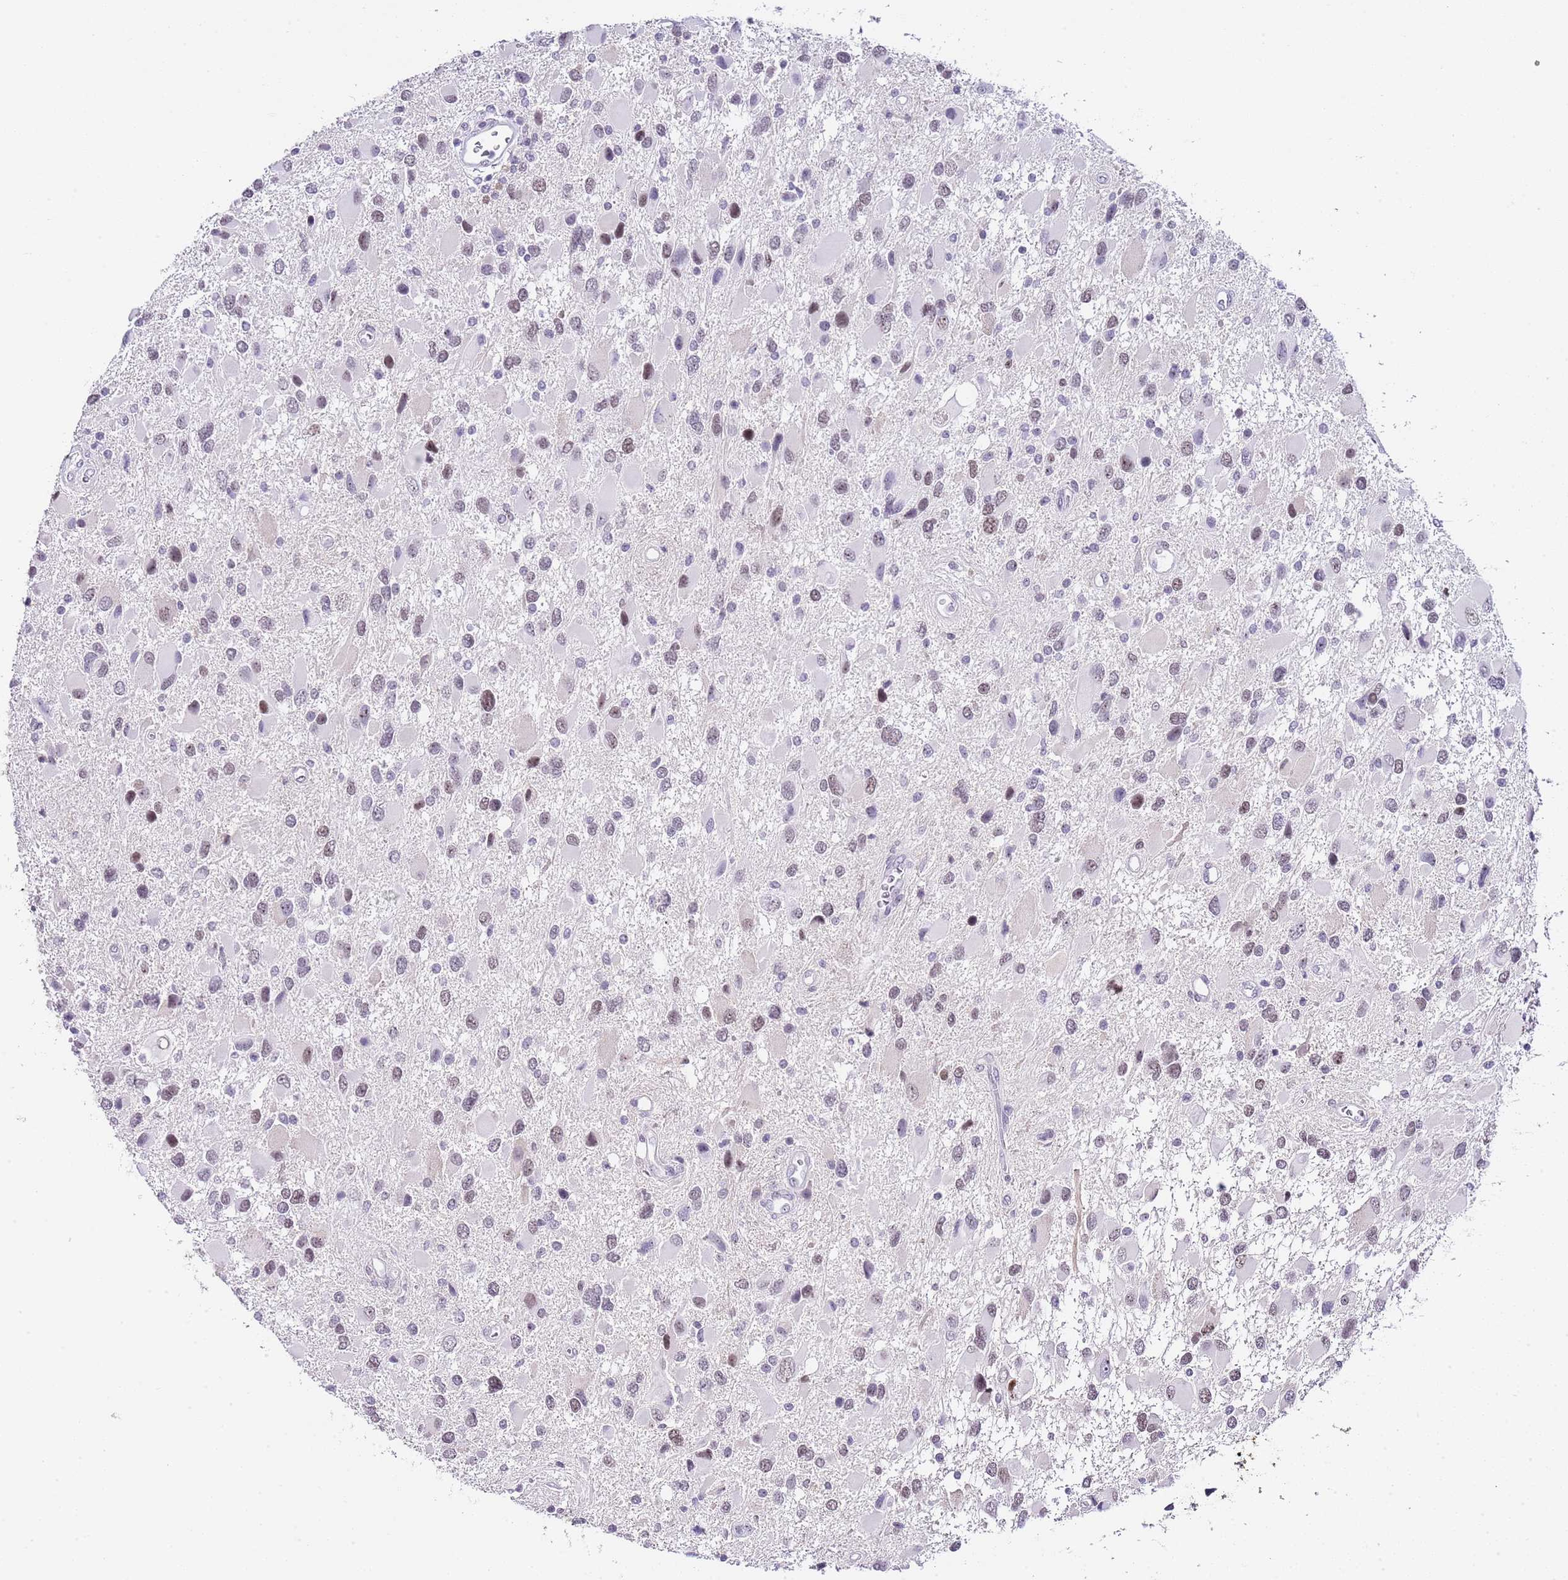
{"staining": {"intensity": "weak", "quantity": "25%-75%", "location": "nuclear"}, "tissue": "glioma", "cell_type": "Tumor cells", "image_type": "cancer", "snomed": [{"axis": "morphology", "description": "Glioma, malignant, High grade"}, {"axis": "topography", "description": "Brain"}], "caption": "High-power microscopy captured an immunohistochemistry image of malignant high-grade glioma, revealing weak nuclear expression in about 25%-75% of tumor cells.", "gene": "NOP56", "patient": {"sex": "male", "age": 53}}